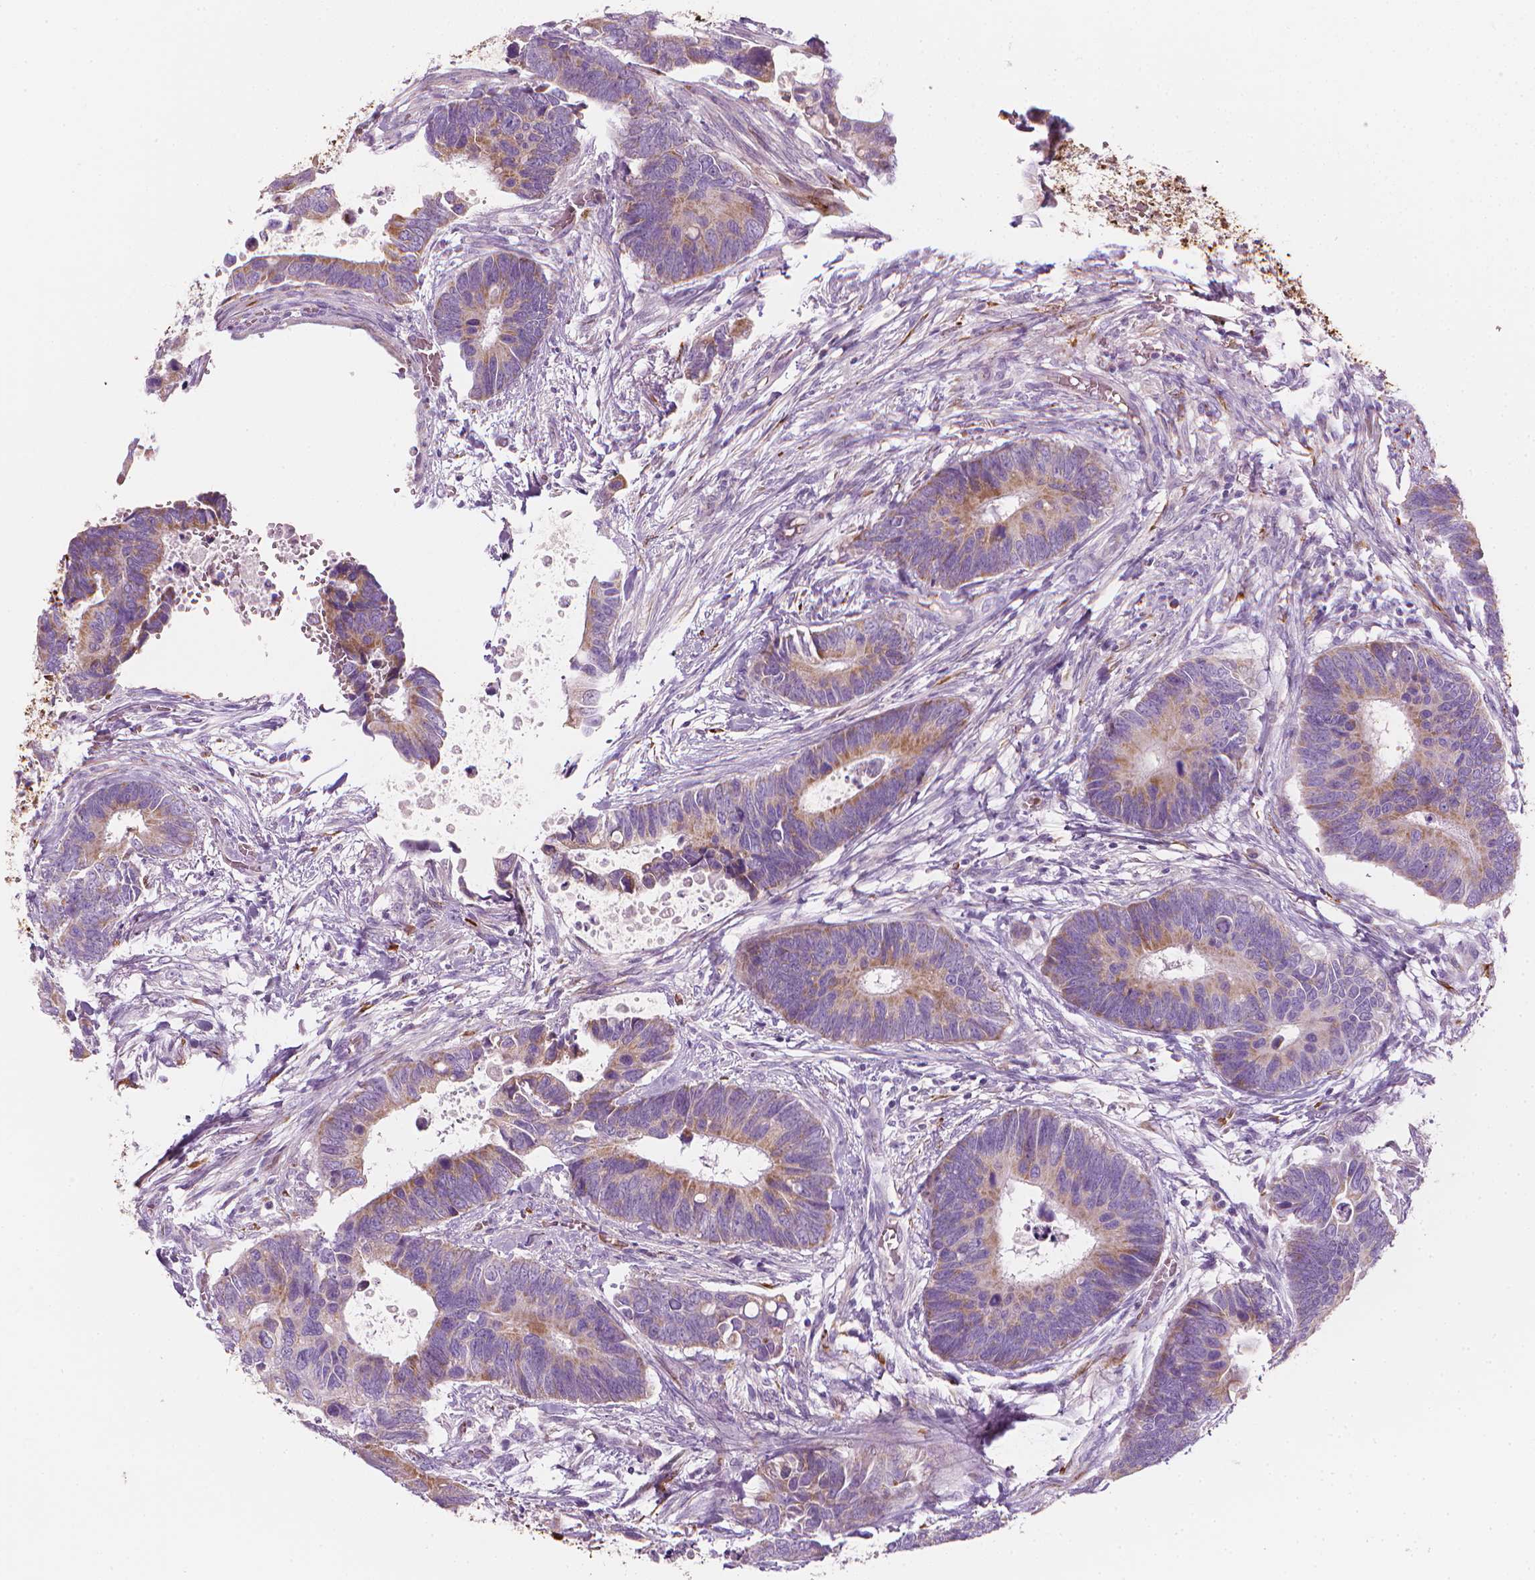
{"staining": {"intensity": "moderate", "quantity": "25%-75%", "location": "cytoplasmic/membranous"}, "tissue": "colorectal cancer", "cell_type": "Tumor cells", "image_type": "cancer", "snomed": [{"axis": "morphology", "description": "Adenocarcinoma, NOS"}, {"axis": "topography", "description": "Colon"}], "caption": "Protein staining demonstrates moderate cytoplasmic/membranous positivity in approximately 25%-75% of tumor cells in colorectal cancer.", "gene": "CES1", "patient": {"sex": "male", "age": 49}}